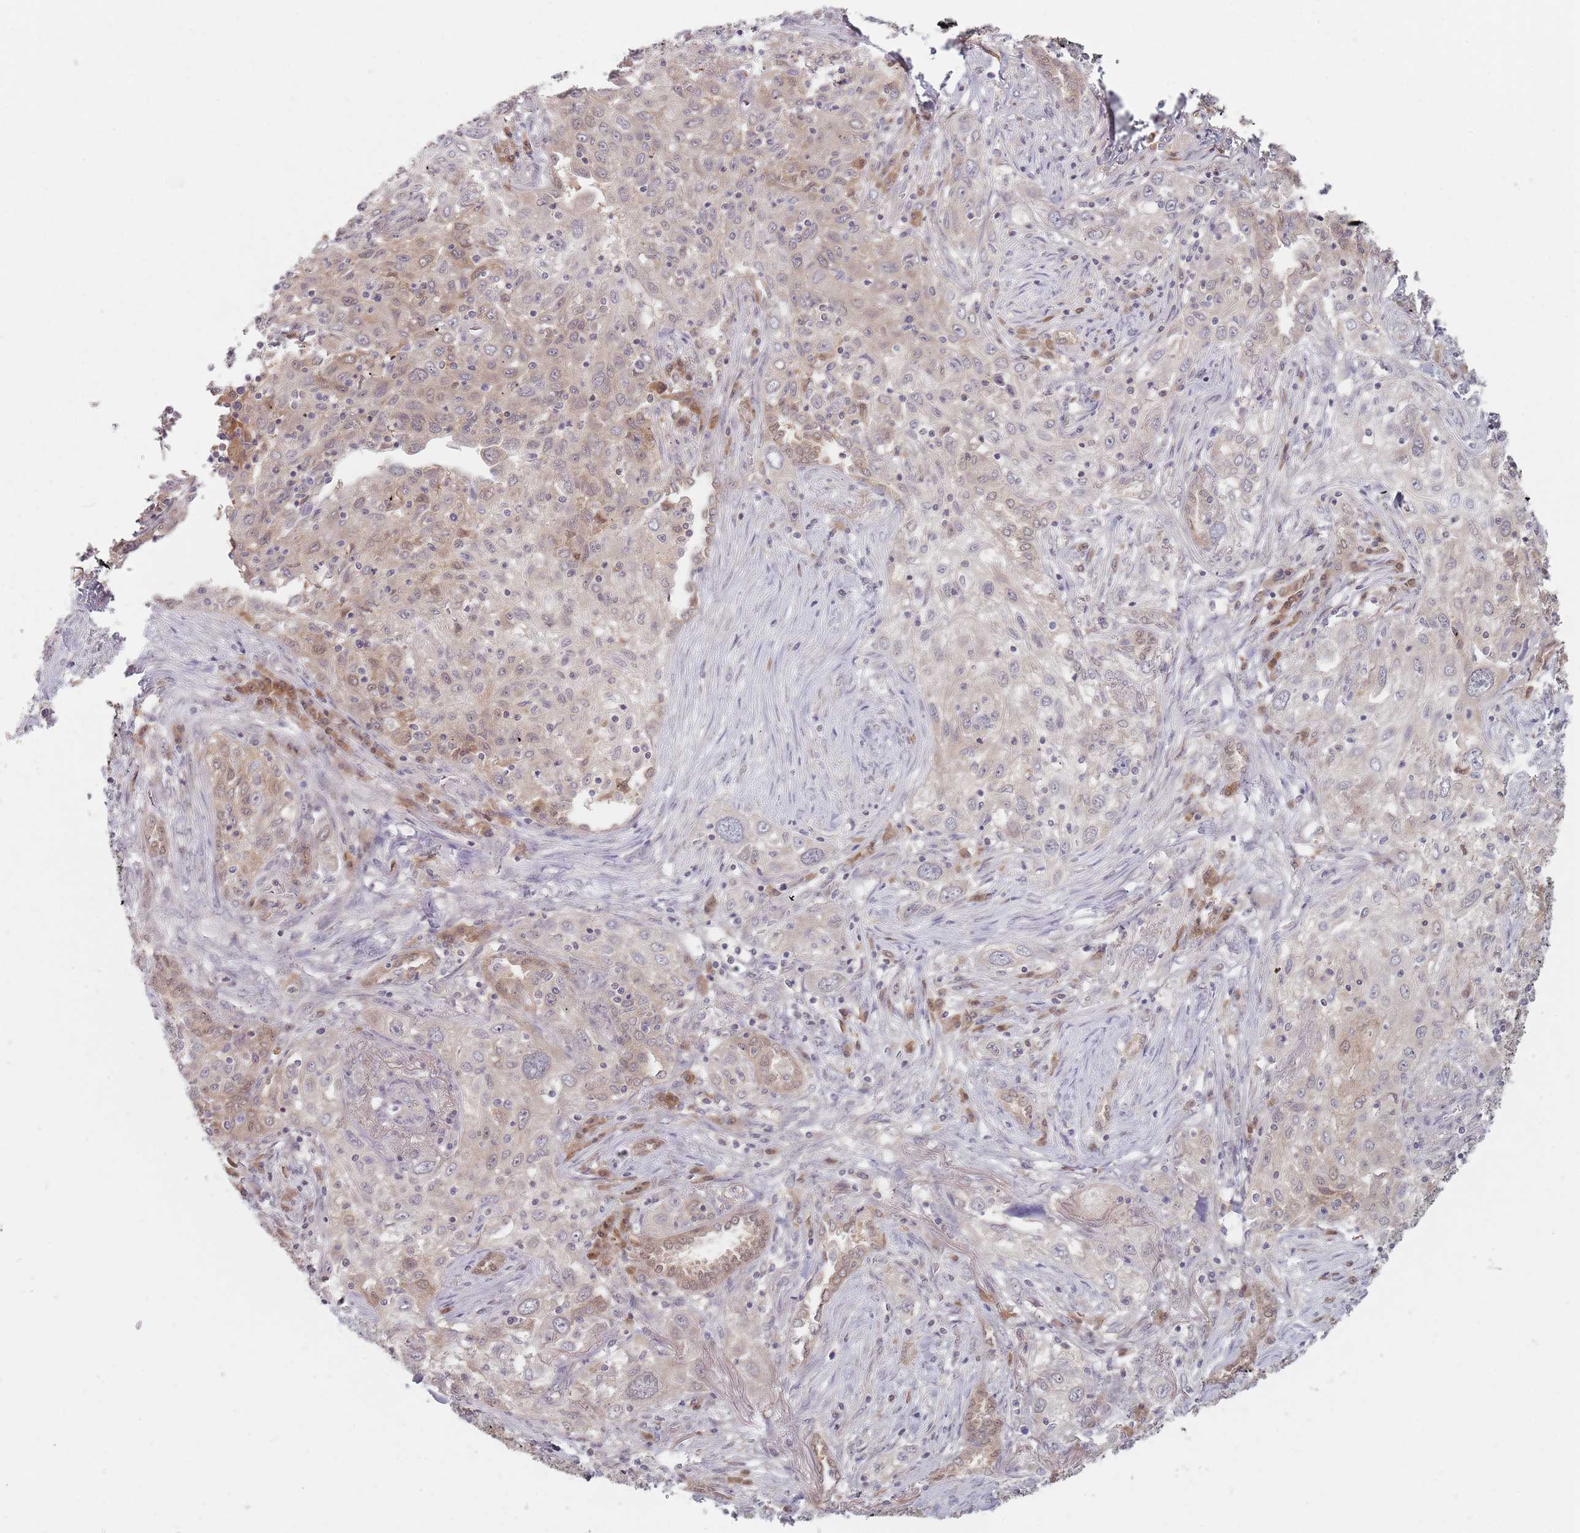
{"staining": {"intensity": "negative", "quantity": "none", "location": "none"}, "tissue": "lung cancer", "cell_type": "Tumor cells", "image_type": "cancer", "snomed": [{"axis": "morphology", "description": "Squamous cell carcinoma, NOS"}, {"axis": "topography", "description": "Lung"}], "caption": "Tumor cells are negative for protein expression in human lung cancer (squamous cell carcinoma). Brightfield microscopy of immunohistochemistry (IHC) stained with DAB (3,3'-diaminobenzidine) (brown) and hematoxylin (blue), captured at high magnification.", "gene": "NAXE", "patient": {"sex": "female", "age": 69}}